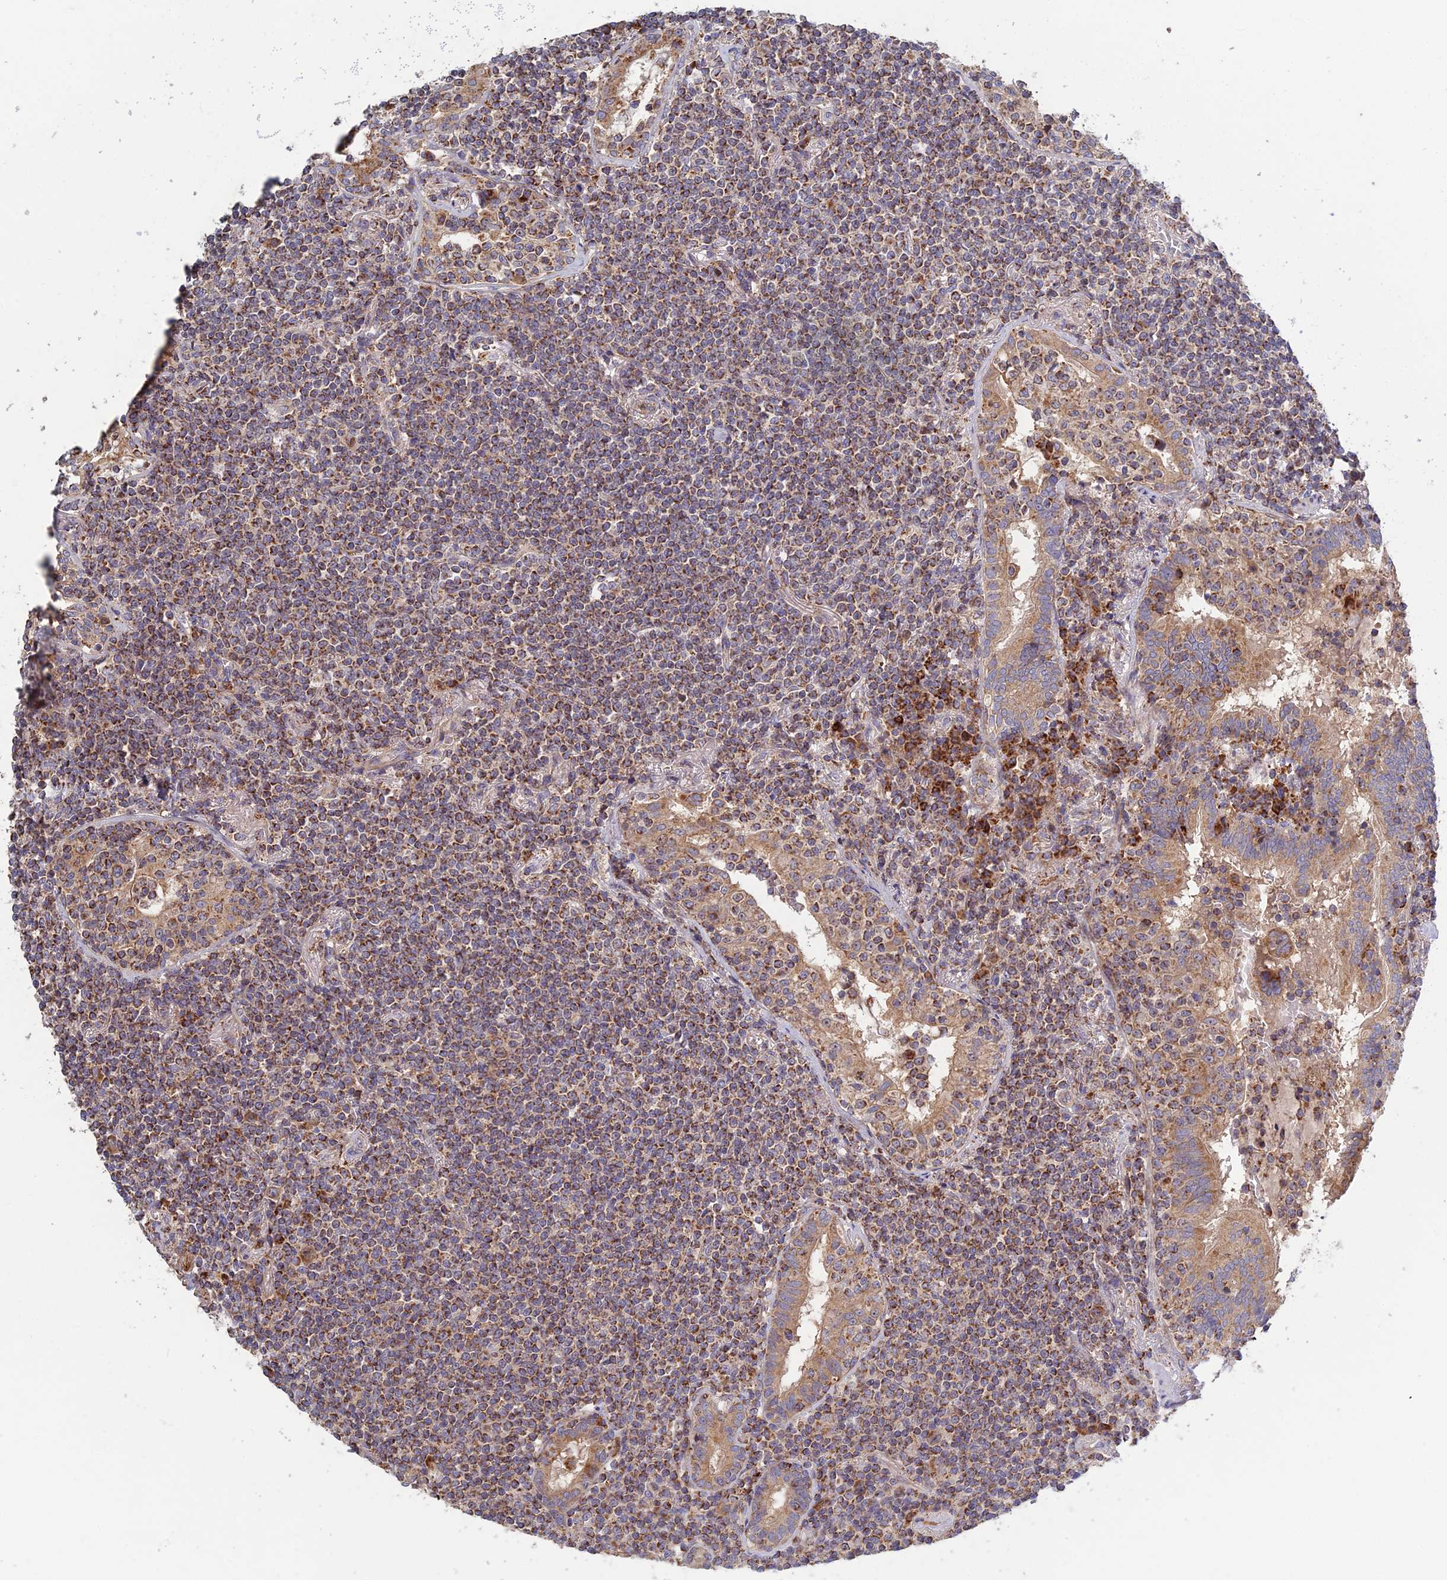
{"staining": {"intensity": "moderate", "quantity": ">75%", "location": "cytoplasmic/membranous"}, "tissue": "lymphoma", "cell_type": "Tumor cells", "image_type": "cancer", "snomed": [{"axis": "morphology", "description": "Malignant lymphoma, non-Hodgkin's type, Low grade"}, {"axis": "topography", "description": "Lung"}], "caption": "Immunohistochemistry (IHC) (DAB) staining of human lymphoma shows moderate cytoplasmic/membranous protein expression in about >75% of tumor cells.", "gene": "RIC8B", "patient": {"sex": "female", "age": 71}}